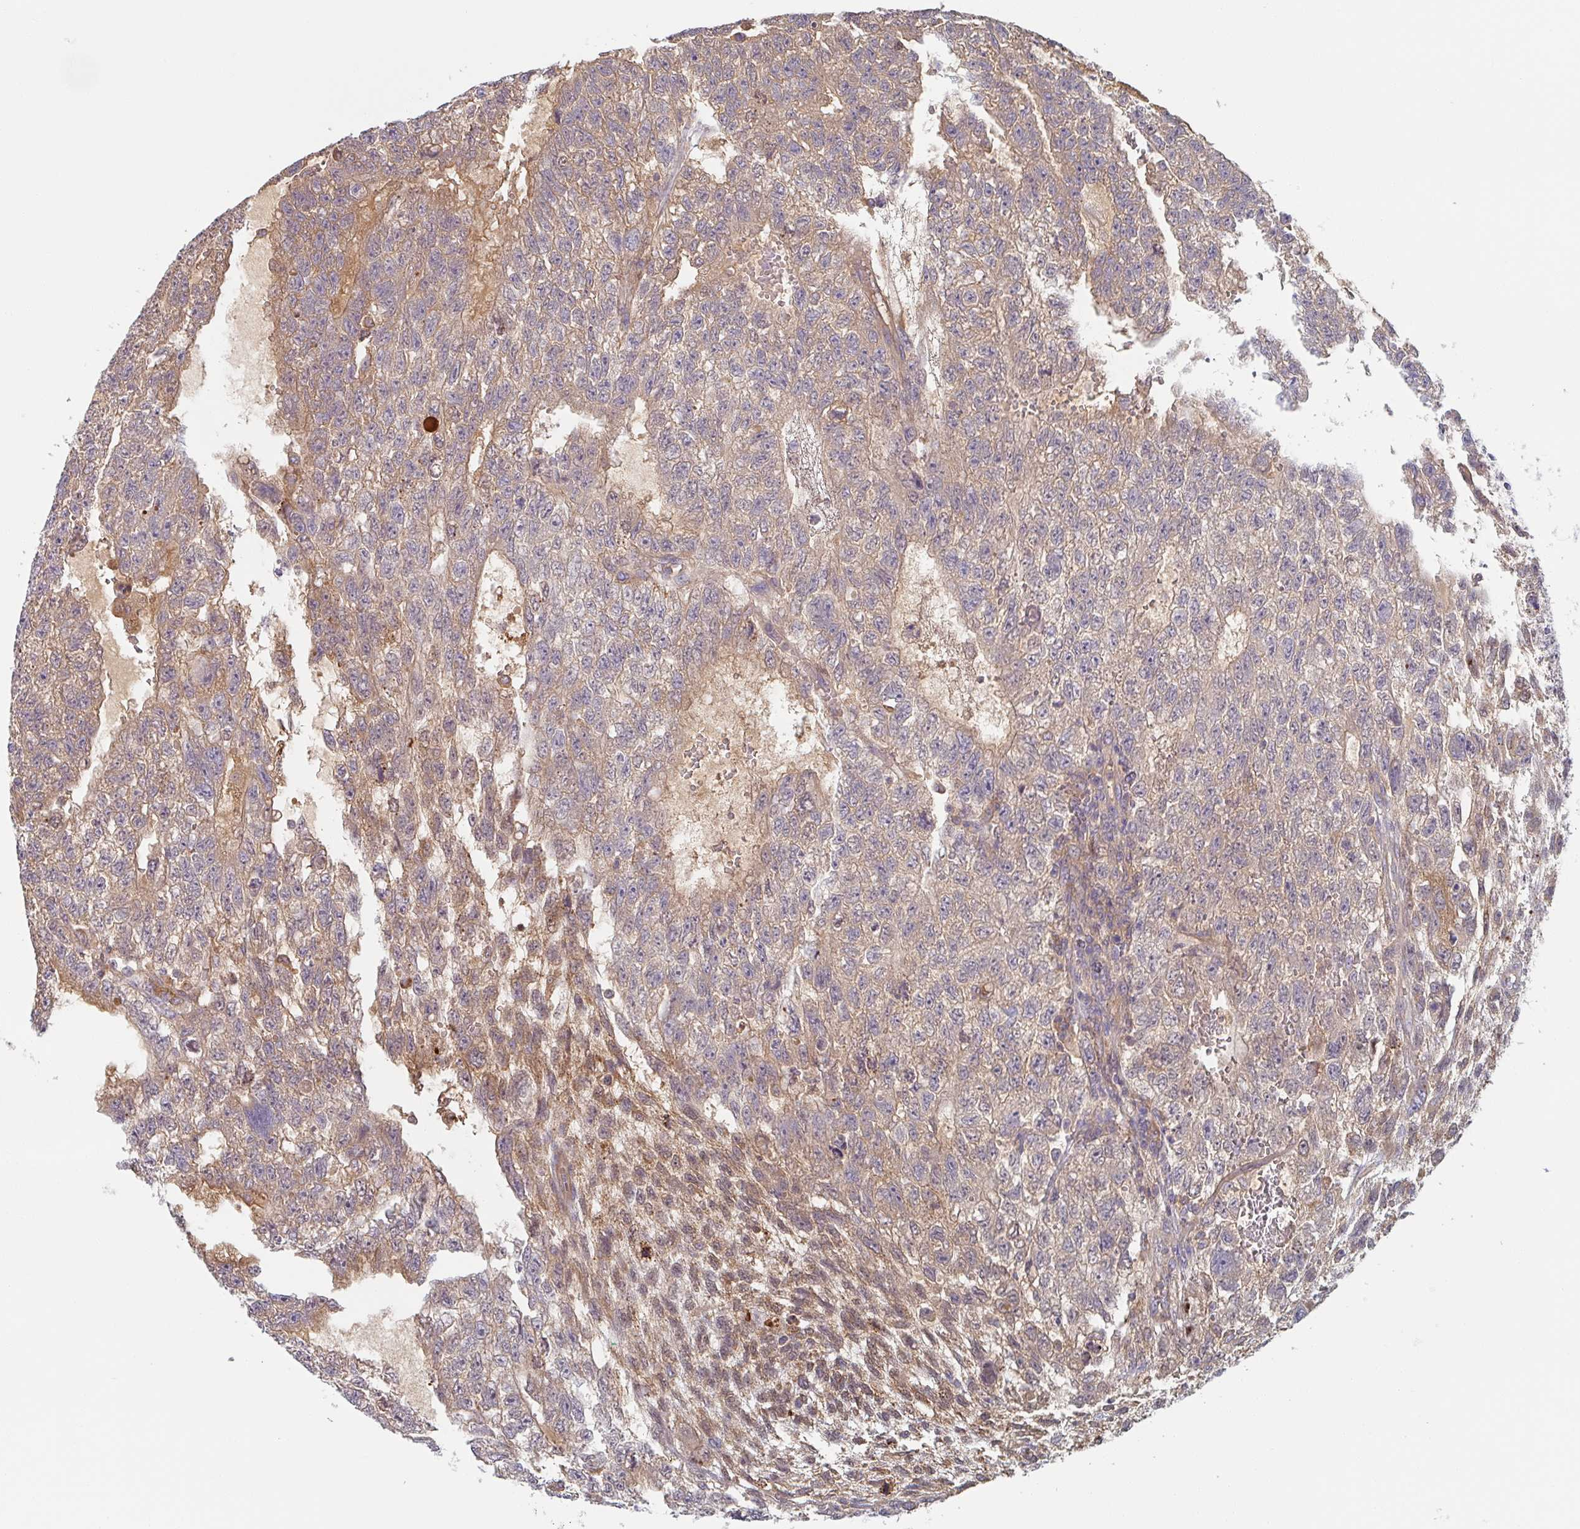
{"staining": {"intensity": "weak", "quantity": ">75%", "location": "cytoplasmic/membranous"}, "tissue": "testis cancer", "cell_type": "Tumor cells", "image_type": "cancer", "snomed": [{"axis": "morphology", "description": "Carcinoma, Embryonal, NOS"}, {"axis": "topography", "description": "Testis"}], "caption": "Testis cancer (embryonal carcinoma) stained with DAB immunohistochemistry (IHC) shows low levels of weak cytoplasmic/membranous positivity in about >75% of tumor cells.", "gene": "AMPD2", "patient": {"sex": "male", "age": 26}}